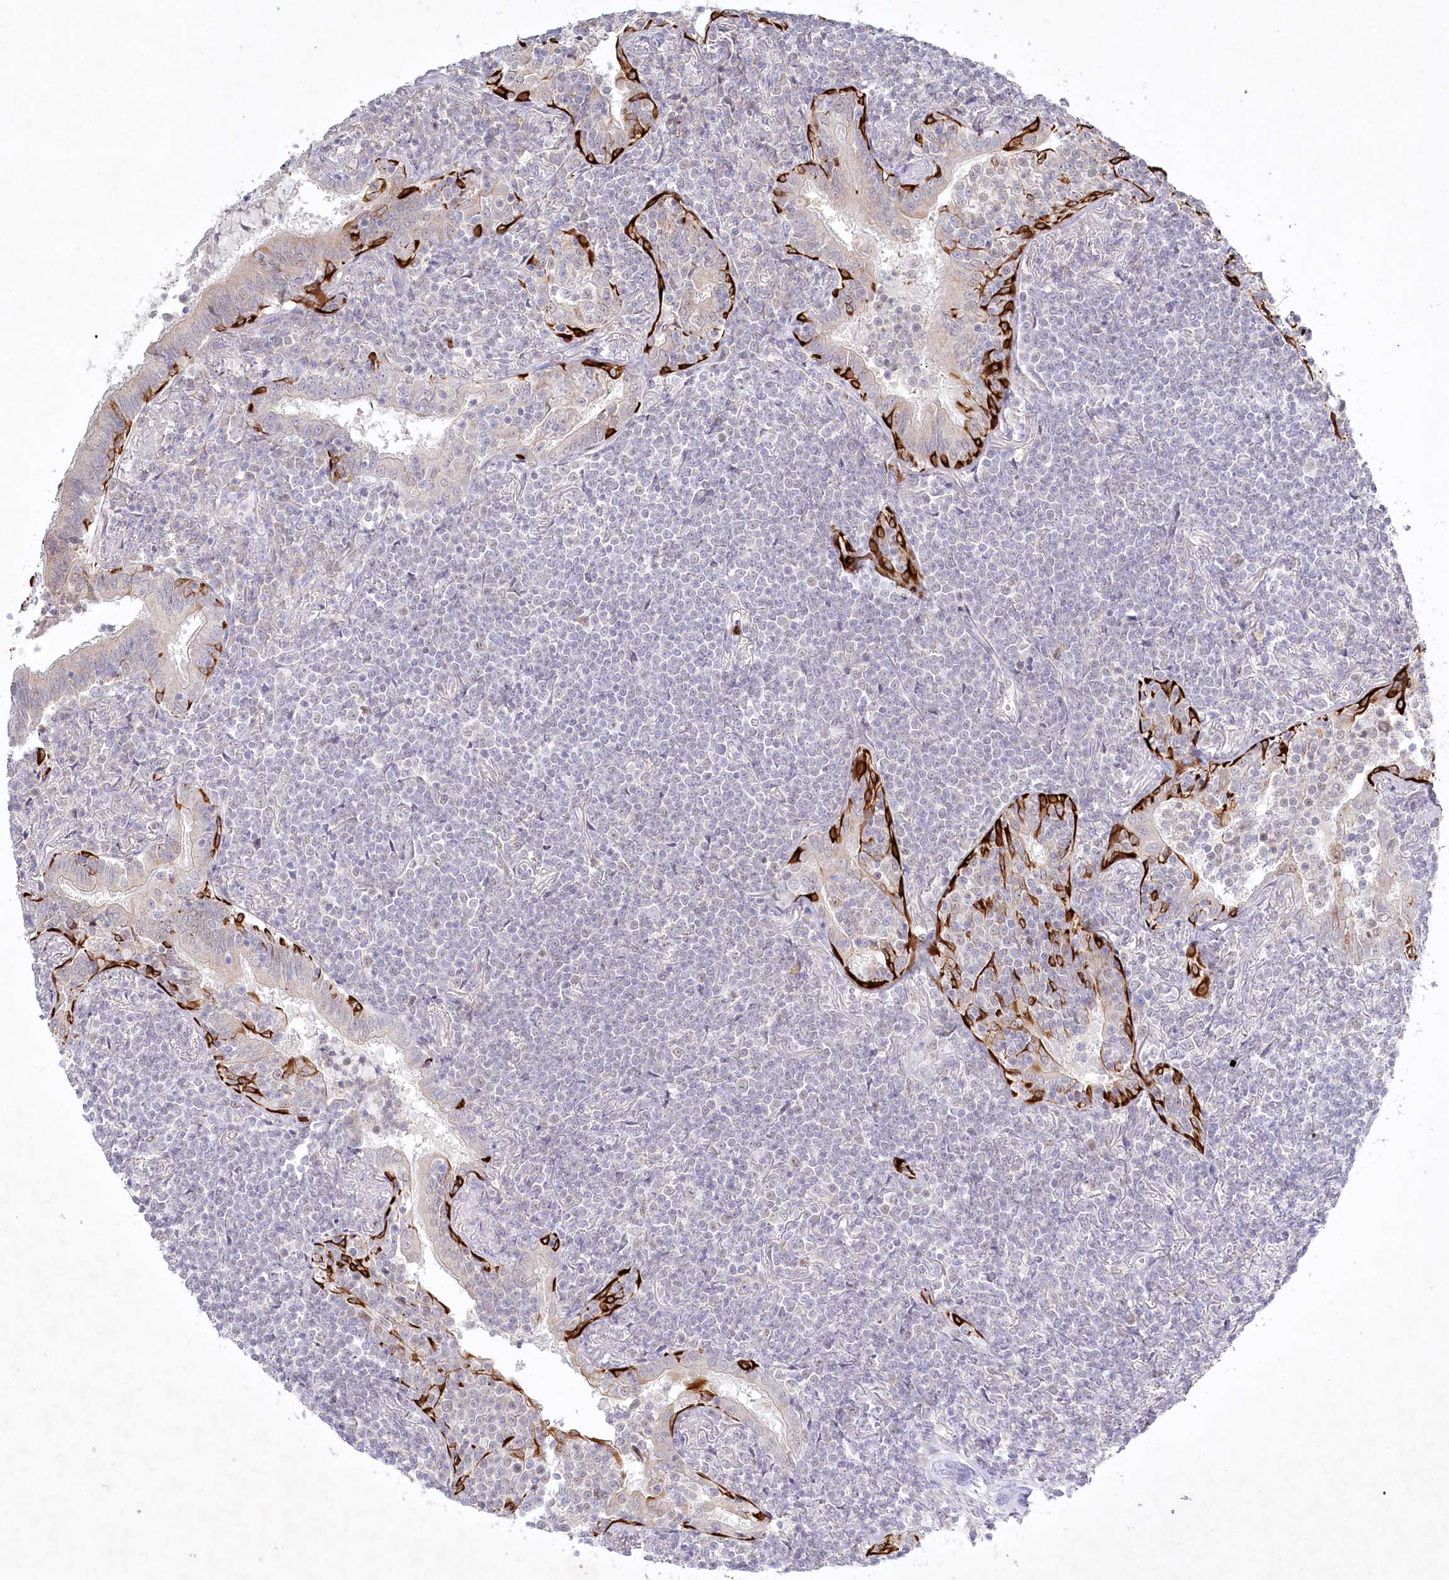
{"staining": {"intensity": "negative", "quantity": "none", "location": "none"}, "tissue": "lymphoma", "cell_type": "Tumor cells", "image_type": "cancer", "snomed": [{"axis": "morphology", "description": "Malignant lymphoma, non-Hodgkin's type, Low grade"}, {"axis": "topography", "description": "Lung"}], "caption": "Lymphoma was stained to show a protein in brown. There is no significant expression in tumor cells. (Stains: DAB (3,3'-diaminobenzidine) IHC with hematoxylin counter stain, Microscopy: brightfield microscopy at high magnification).", "gene": "ABITRAM", "patient": {"sex": "female", "age": 71}}